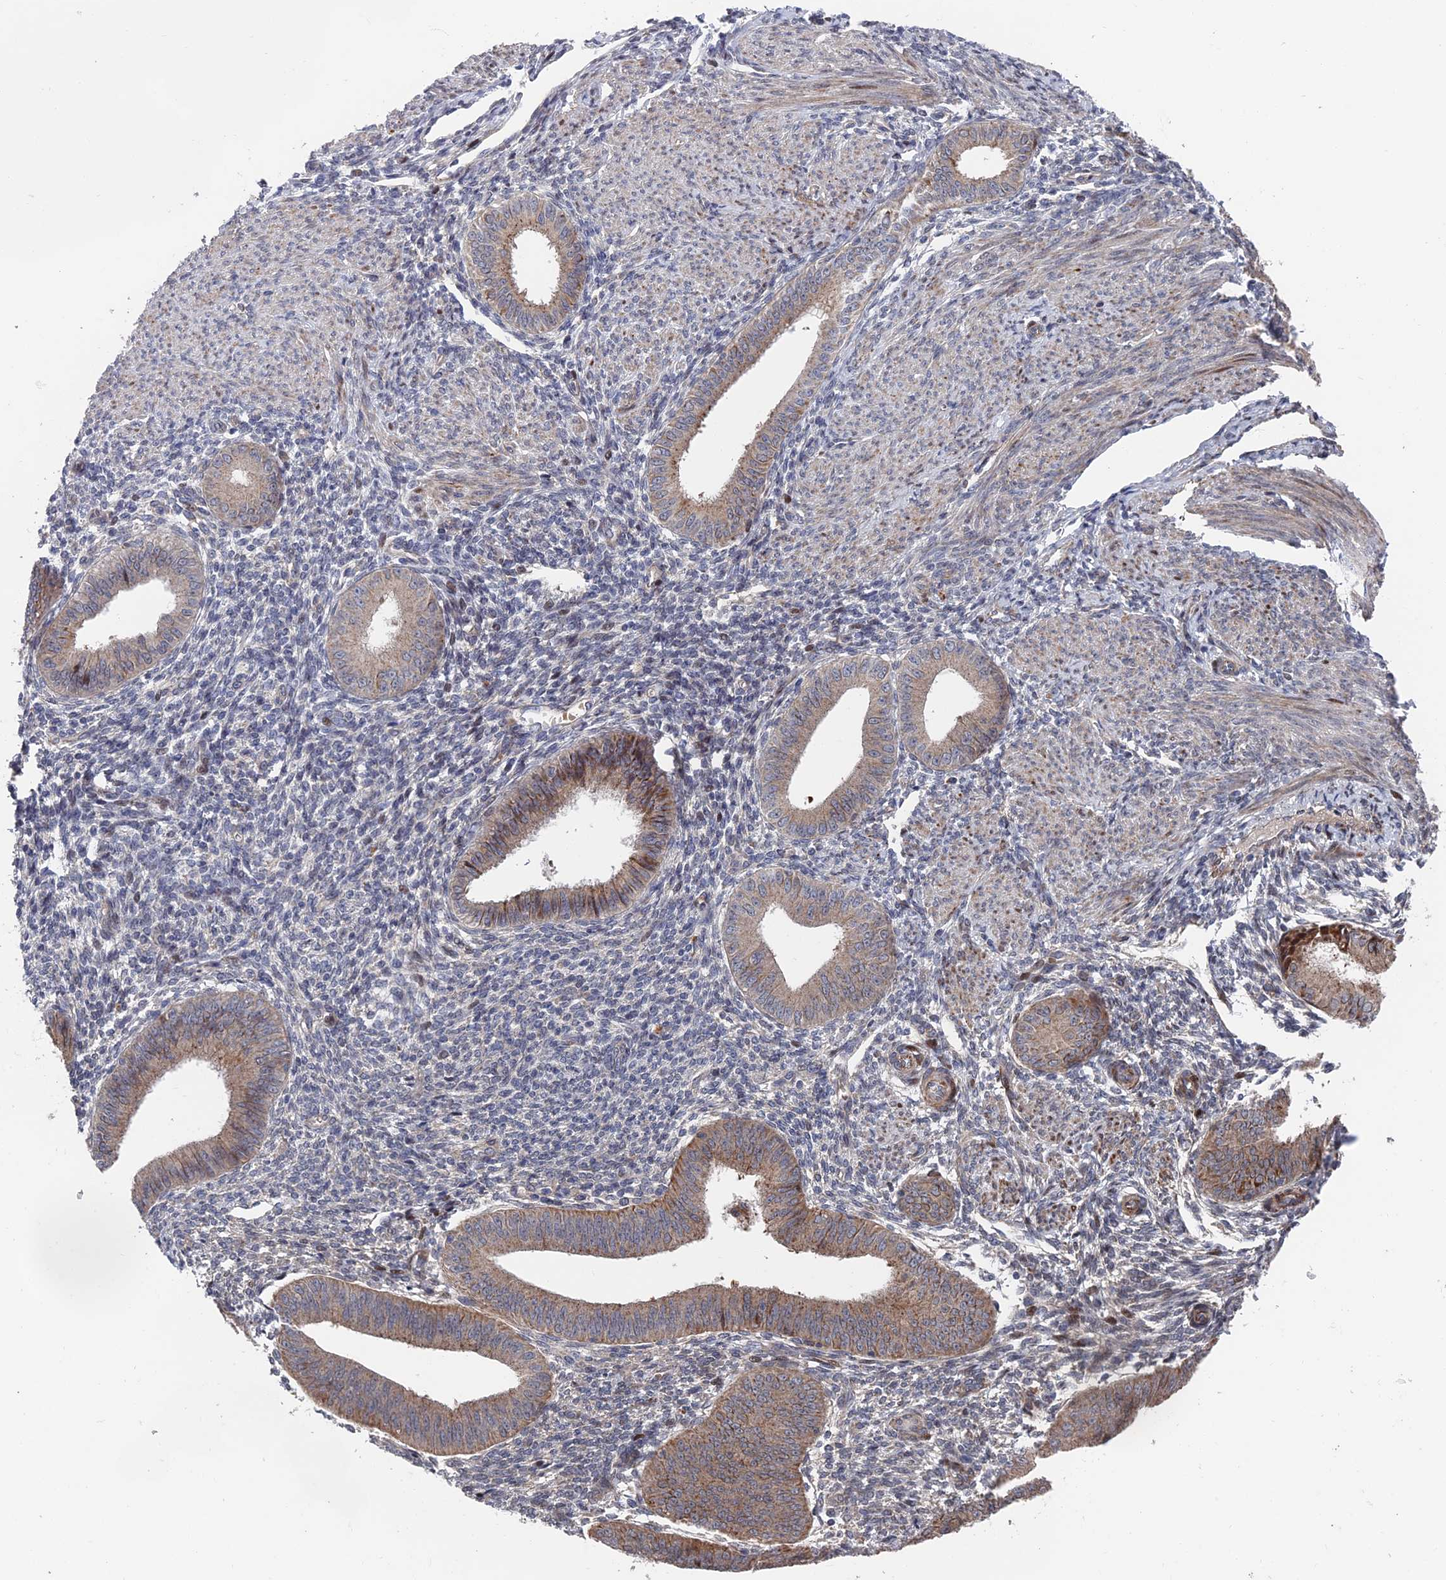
{"staining": {"intensity": "negative", "quantity": "none", "location": "none"}, "tissue": "endometrium", "cell_type": "Cells in endometrial stroma", "image_type": "normal", "snomed": [{"axis": "morphology", "description": "Normal tissue, NOS"}, {"axis": "topography", "description": "Uterus"}, {"axis": "topography", "description": "Endometrium"}], "caption": "IHC micrograph of unremarkable endometrium: human endometrium stained with DAB shows no significant protein staining in cells in endometrial stroma.", "gene": "GTF2IRD1", "patient": {"sex": "female", "age": 48}}